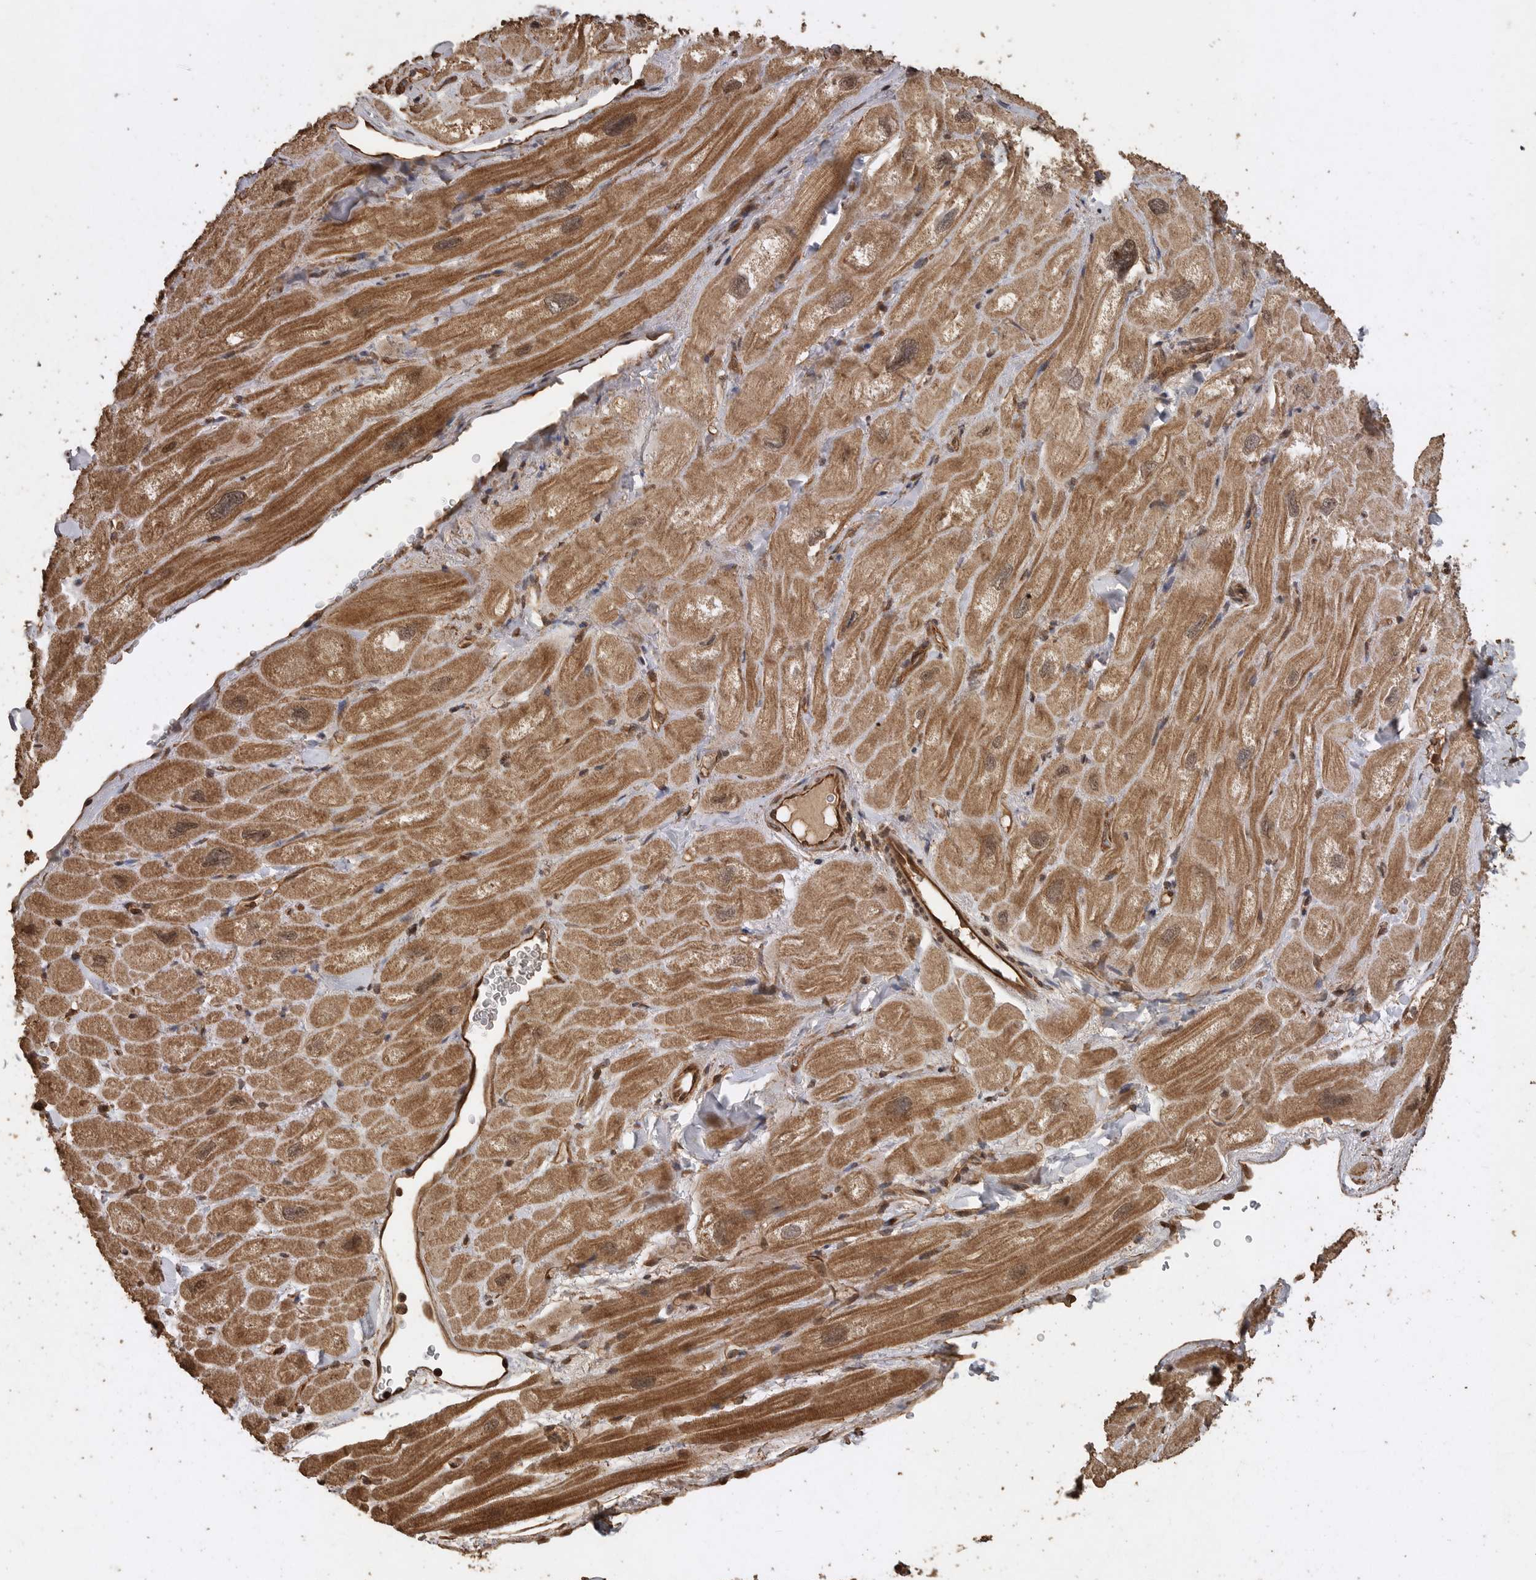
{"staining": {"intensity": "moderate", "quantity": ">75%", "location": "cytoplasmic/membranous"}, "tissue": "heart muscle", "cell_type": "Cardiomyocytes", "image_type": "normal", "snomed": [{"axis": "morphology", "description": "Normal tissue, NOS"}, {"axis": "topography", "description": "Heart"}], "caption": "Cardiomyocytes show medium levels of moderate cytoplasmic/membranous expression in about >75% of cells in unremarkable heart muscle. (Stains: DAB in brown, nuclei in blue, Microscopy: brightfield microscopy at high magnification).", "gene": "PINK1", "patient": {"sex": "male", "age": 49}}